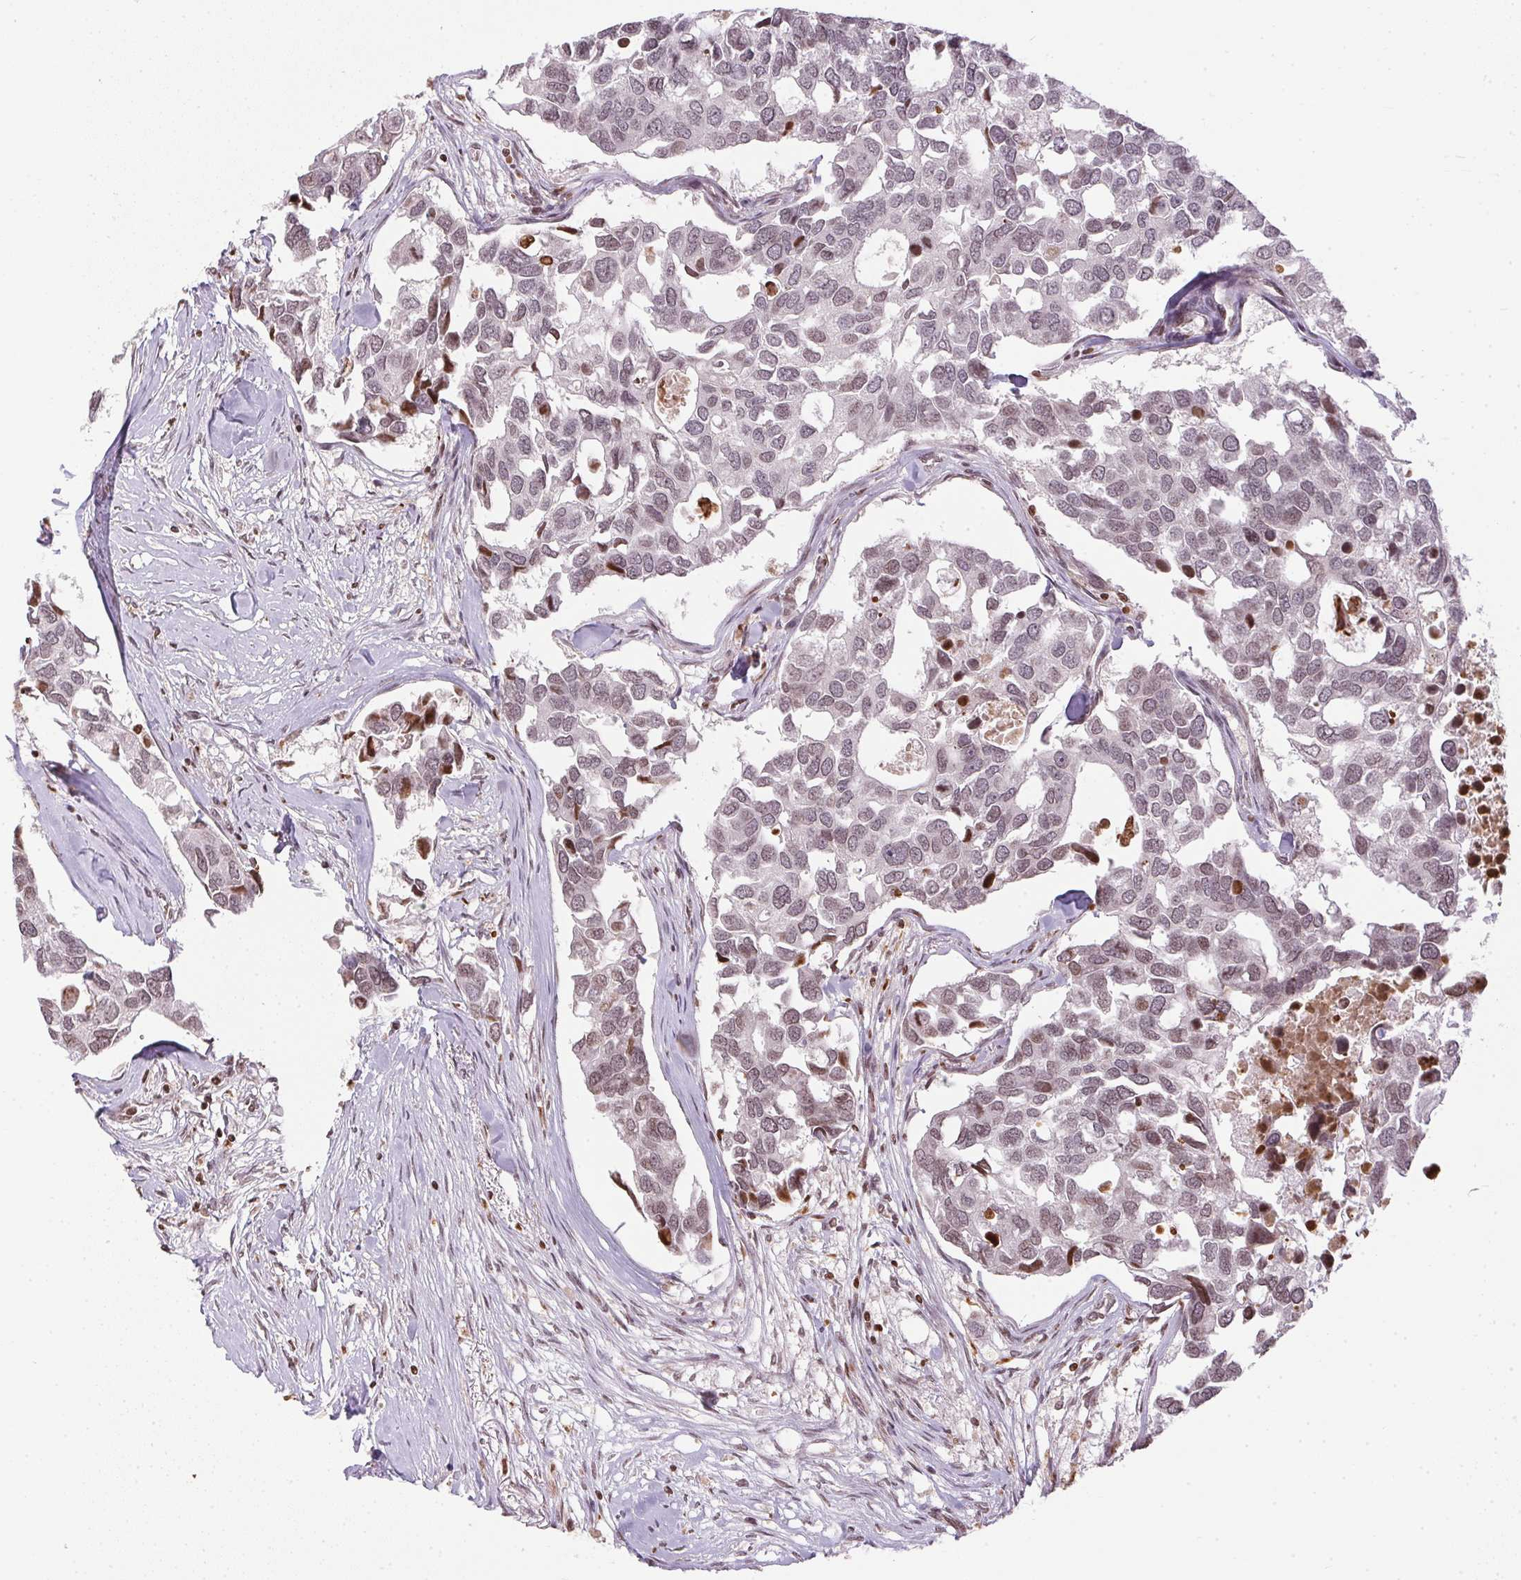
{"staining": {"intensity": "weak", "quantity": "25%-75%", "location": "nuclear"}, "tissue": "breast cancer", "cell_type": "Tumor cells", "image_type": "cancer", "snomed": [{"axis": "morphology", "description": "Duct carcinoma"}, {"axis": "topography", "description": "Breast"}], "caption": "A high-resolution micrograph shows immunohistochemistry (IHC) staining of breast cancer, which exhibits weak nuclear expression in about 25%-75% of tumor cells.", "gene": "RNF181", "patient": {"sex": "female", "age": 83}}